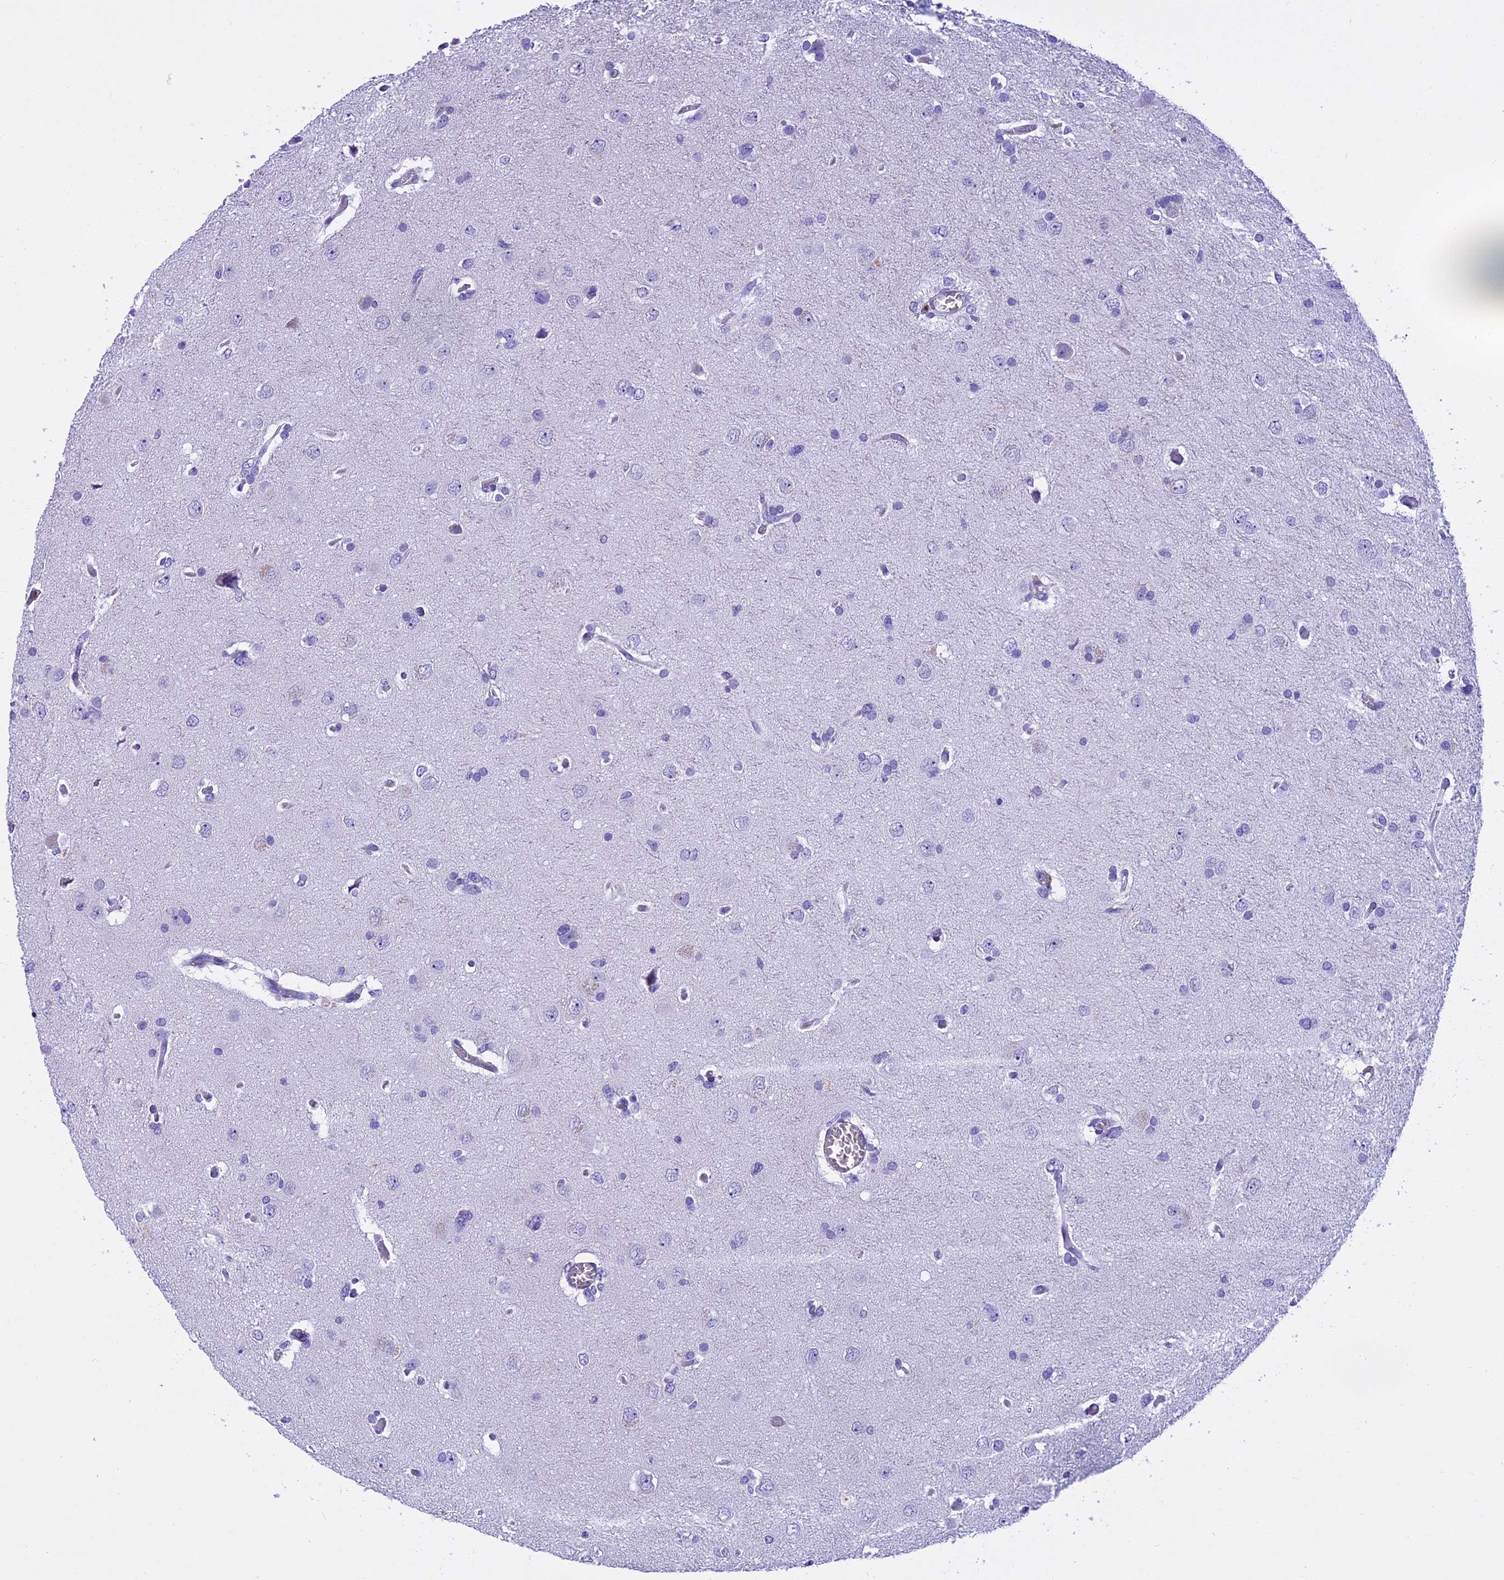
{"staining": {"intensity": "negative", "quantity": "none", "location": "none"}, "tissue": "glioma", "cell_type": "Tumor cells", "image_type": "cancer", "snomed": [{"axis": "morphology", "description": "Glioma, malignant, High grade"}, {"axis": "topography", "description": "Brain"}], "caption": "Glioma stained for a protein using immunohistochemistry exhibits no expression tumor cells.", "gene": "KCTD14", "patient": {"sex": "female", "age": 59}}